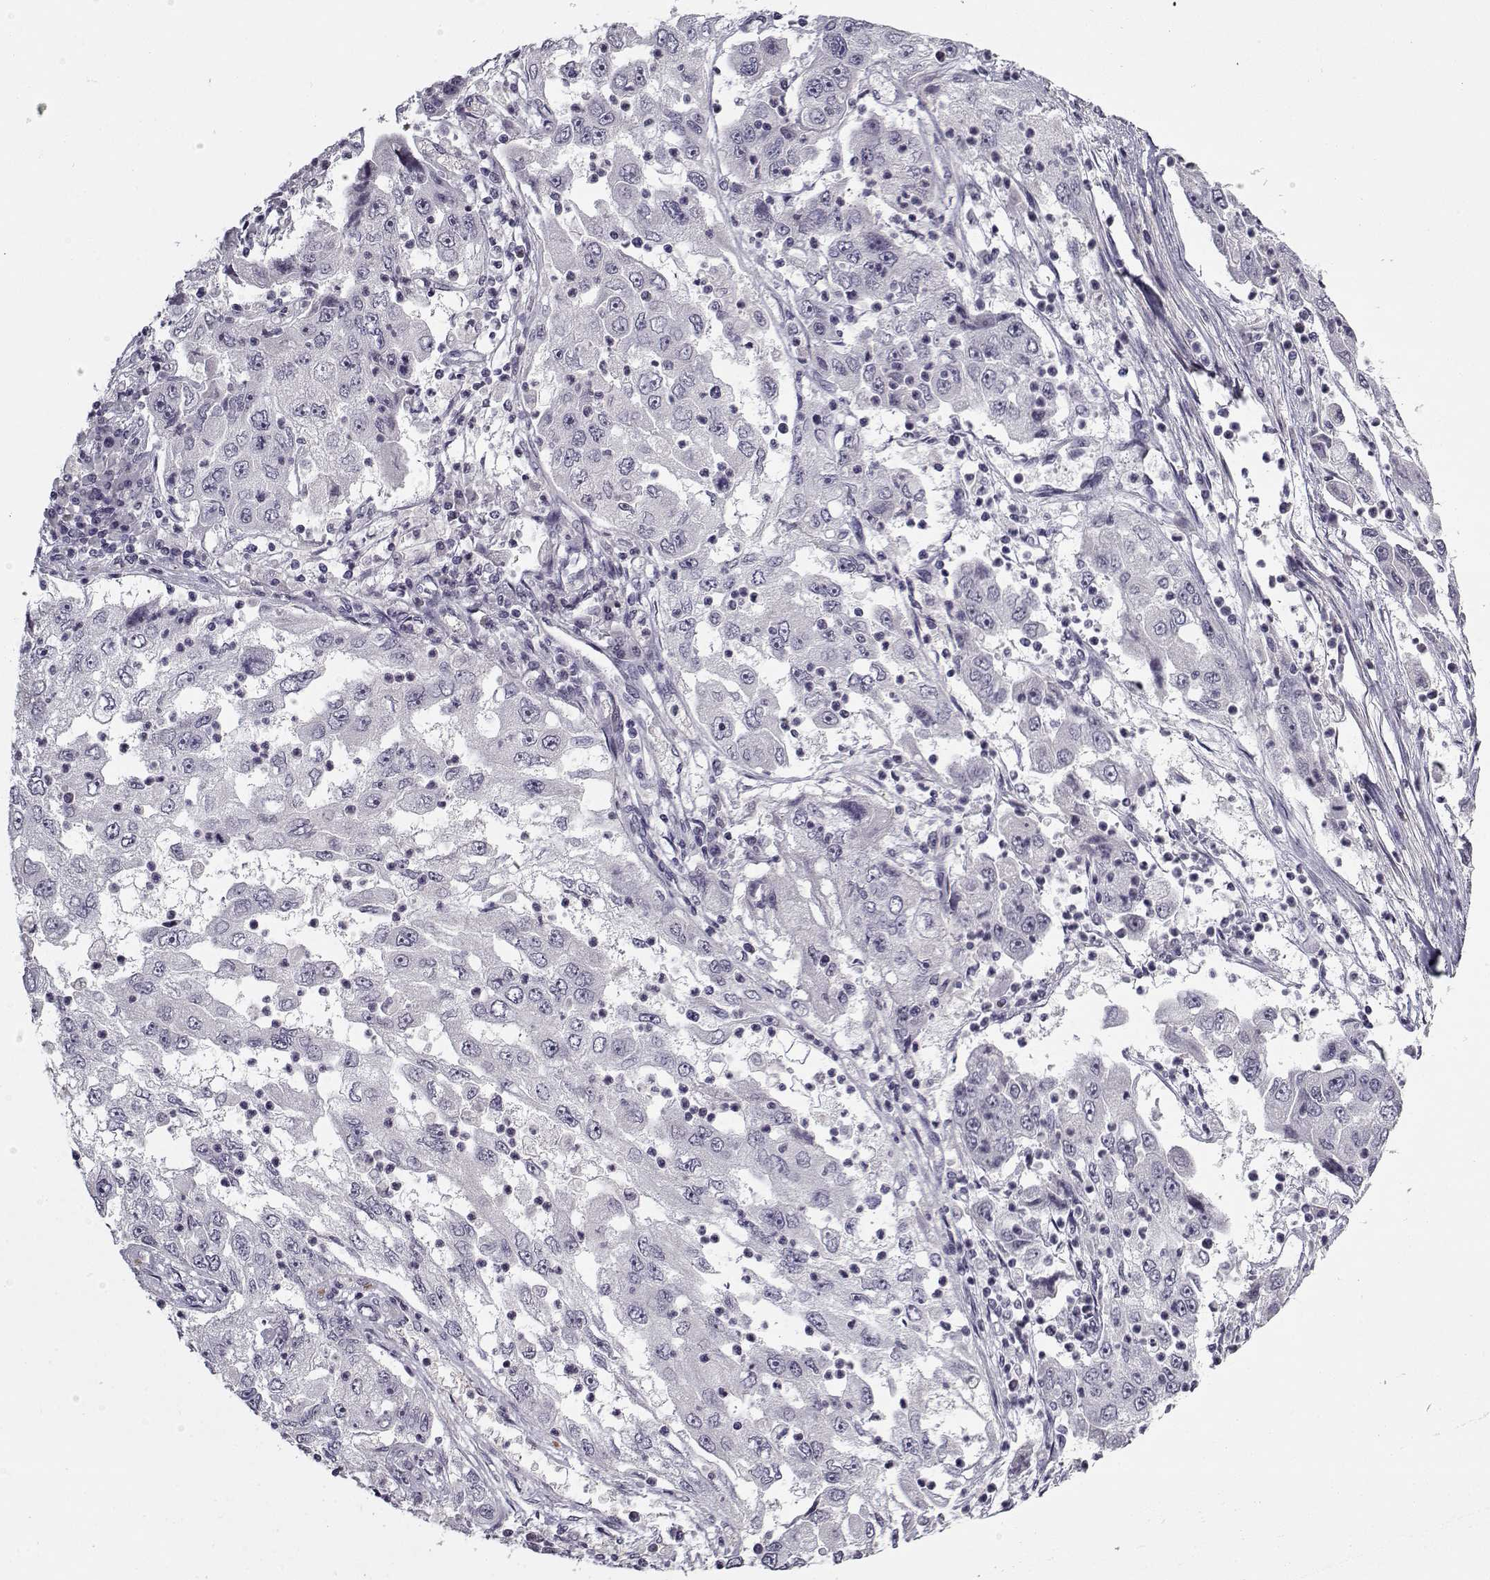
{"staining": {"intensity": "negative", "quantity": "none", "location": "none"}, "tissue": "cervical cancer", "cell_type": "Tumor cells", "image_type": "cancer", "snomed": [{"axis": "morphology", "description": "Squamous cell carcinoma, NOS"}, {"axis": "topography", "description": "Cervix"}], "caption": "Photomicrograph shows no protein expression in tumor cells of cervical cancer tissue.", "gene": "SNCA", "patient": {"sex": "female", "age": 36}}